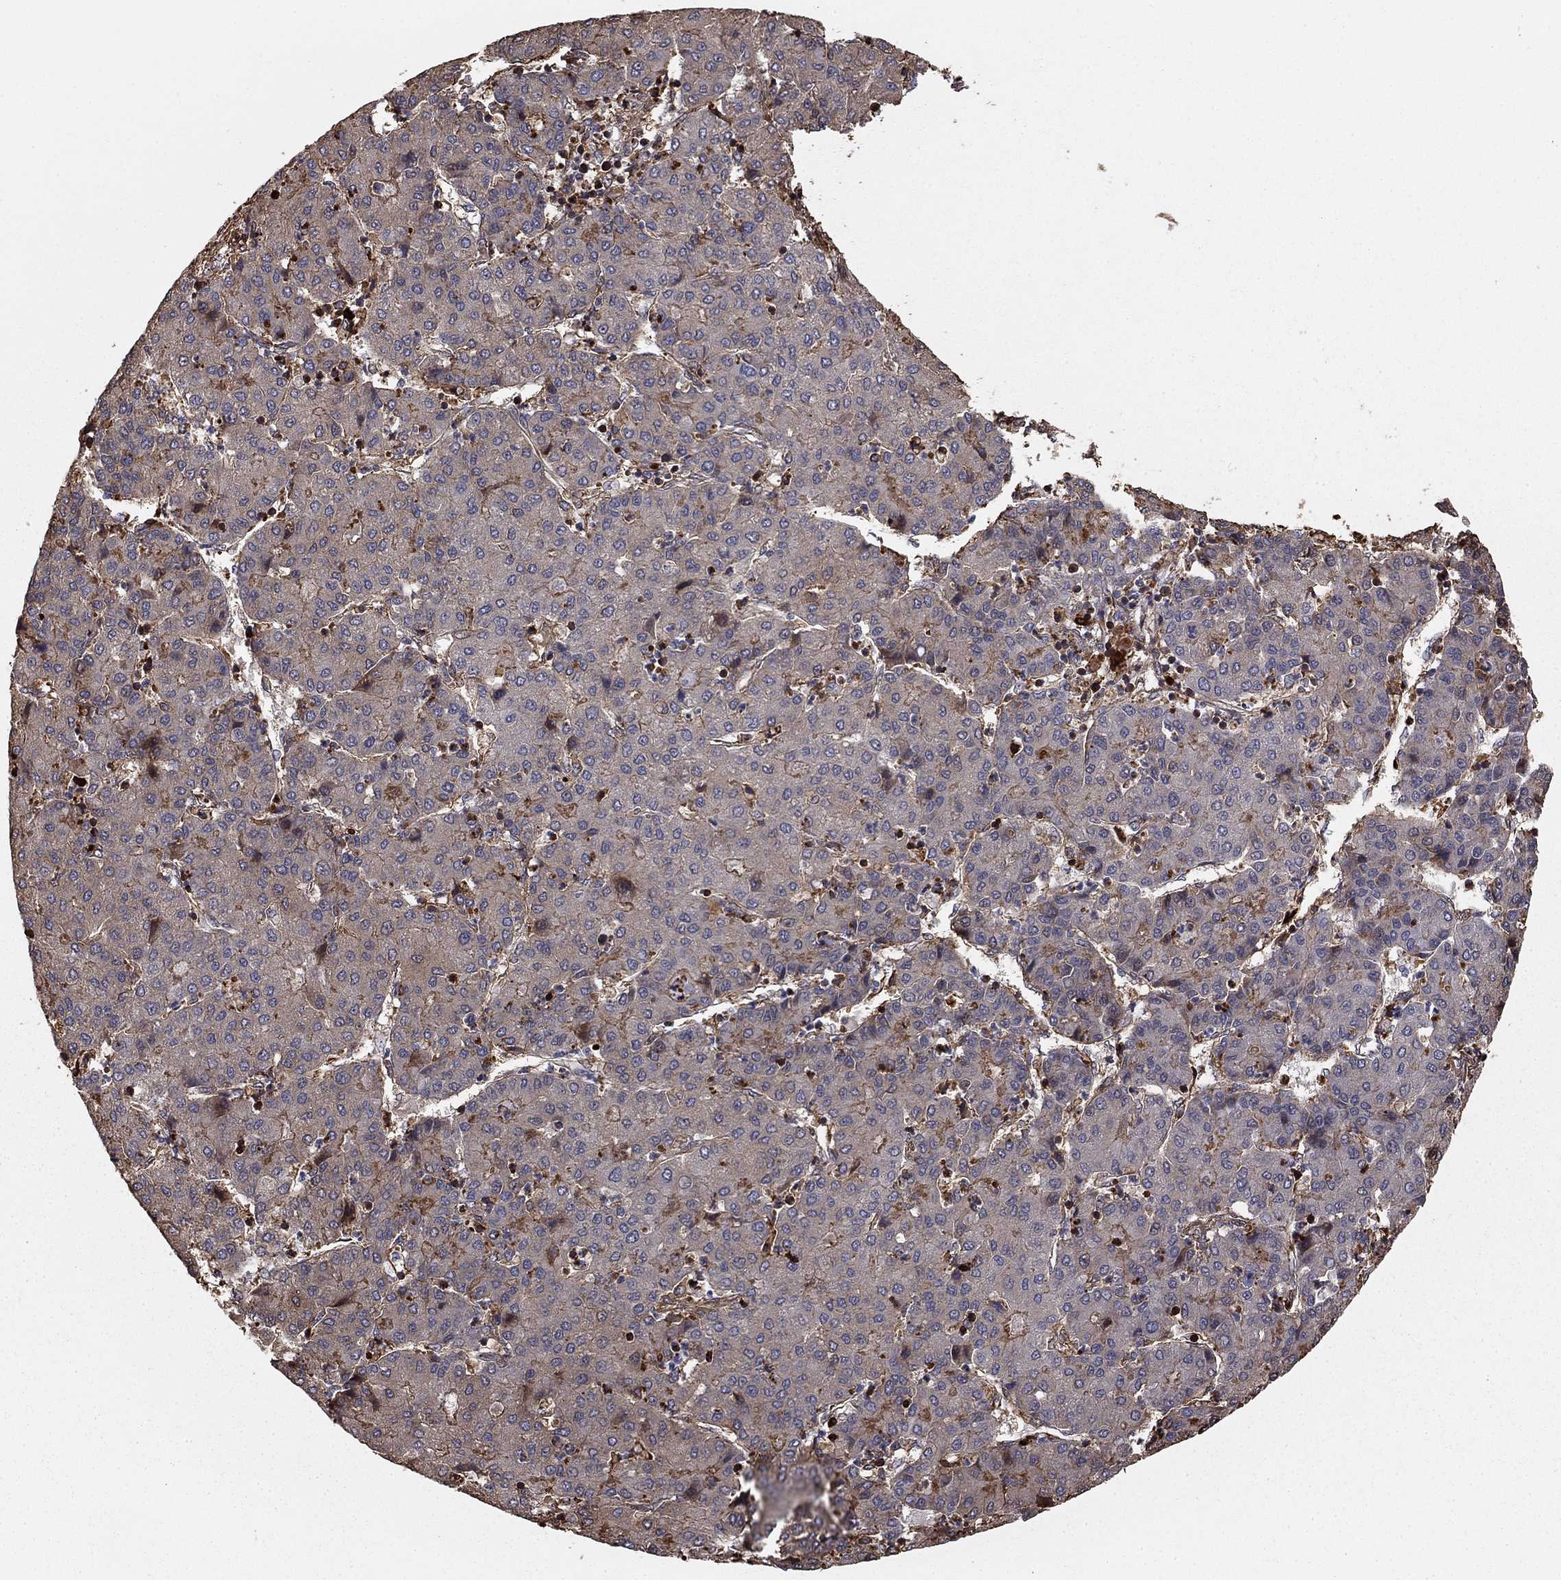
{"staining": {"intensity": "negative", "quantity": "none", "location": "none"}, "tissue": "liver cancer", "cell_type": "Tumor cells", "image_type": "cancer", "snomed": [{"axis": "morphology", "description": "Carcinoma, Hepatocellular, NOS"}, {"axis": "topography", "description": "Liver"}], "caption": "Micrograph shows no significant protein staining in tumor cells of hepatocellular carcinoma (liver). The staining is performed using DAB (3,3'-diaminobenzidine) brown chromogen with nuclei counter-stained in using hematoxylin.", "gene": "HABP4", "patient": {"sex": "male", "age": 65}}